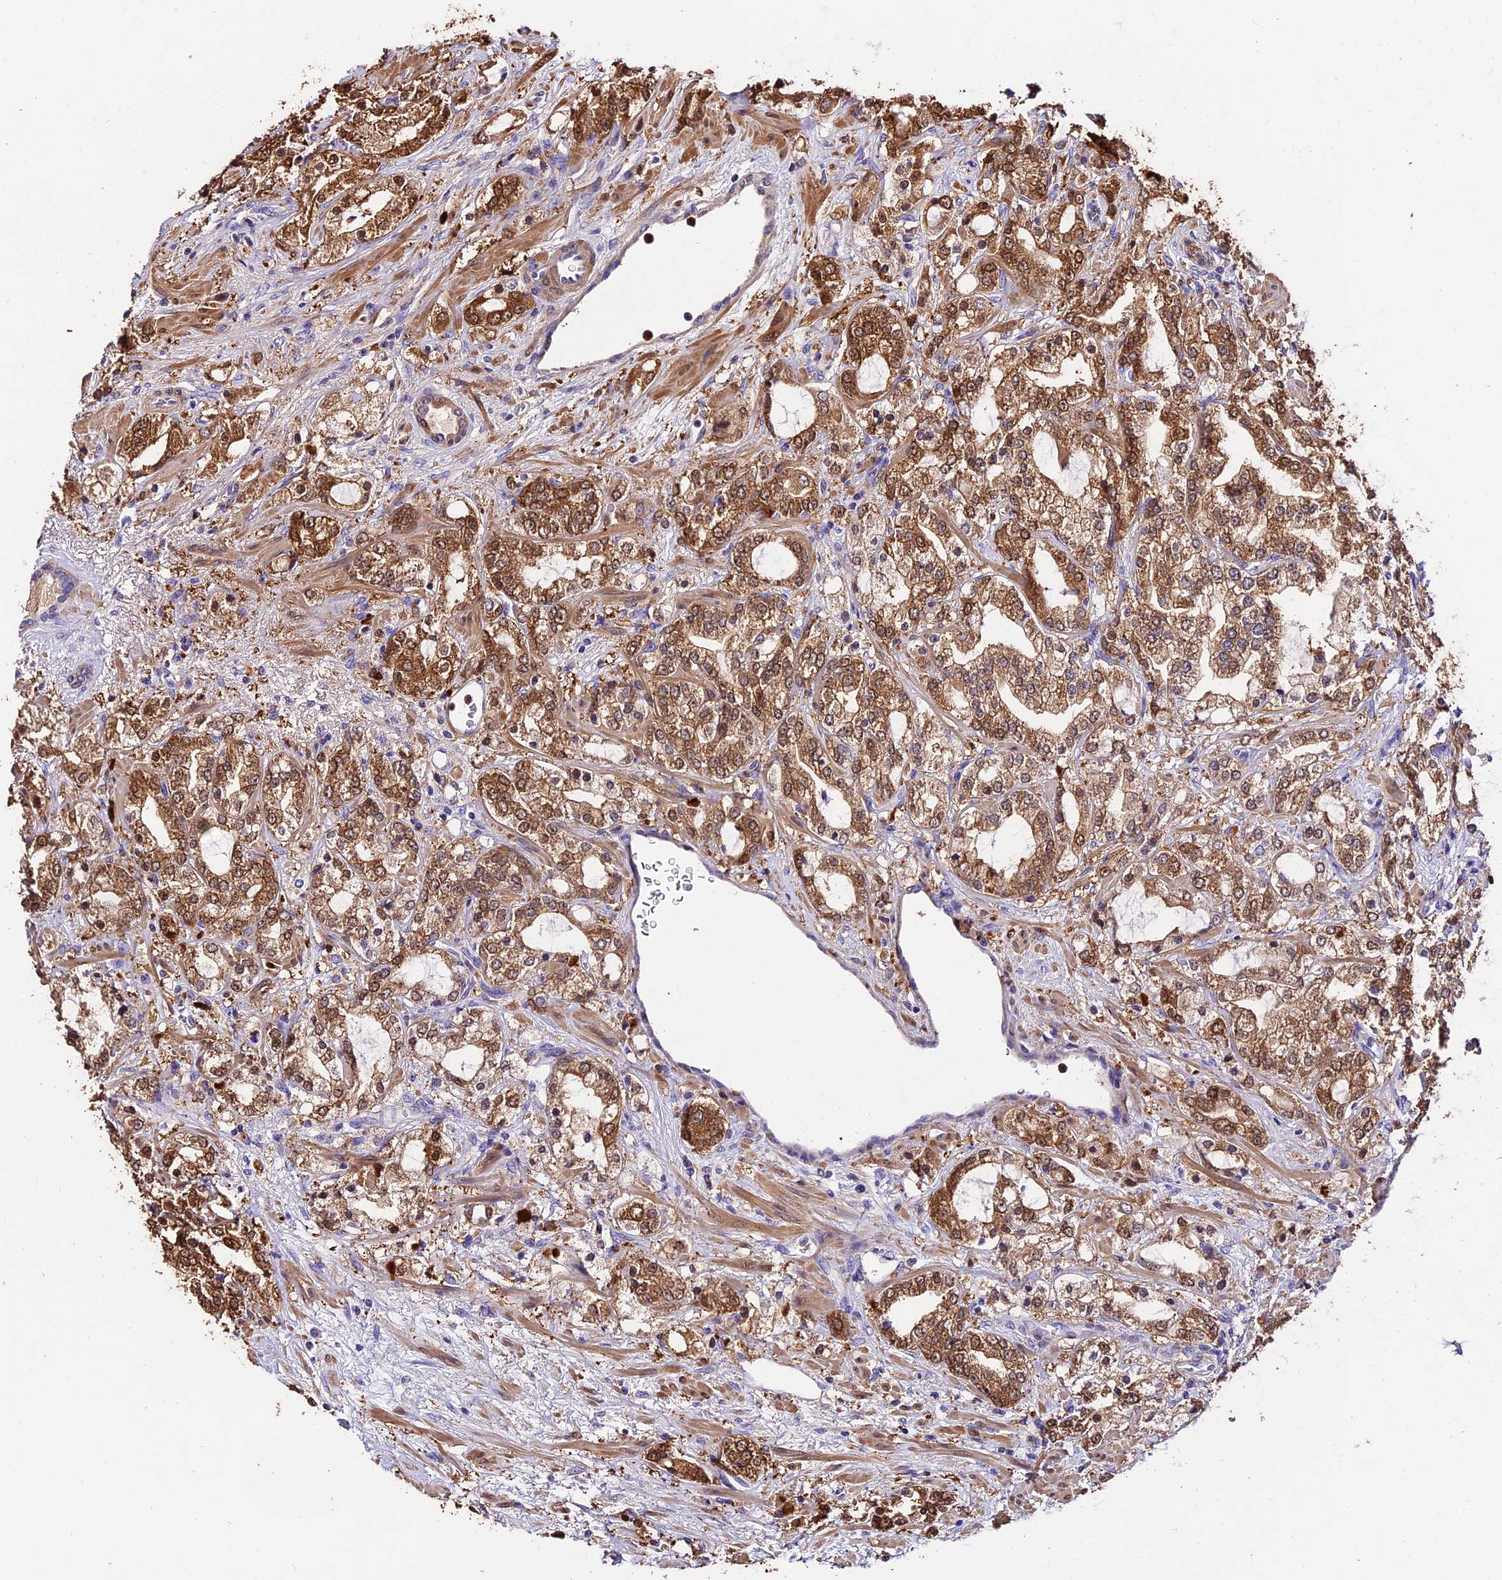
{"staining": {"intensity": "strong", "quantity": ">75%", "location": "cytoplasmic/membranous,nuclear"}, "tissue": "prostate cancer", "cell_type": "Tumor cells", "image_type": "cancer", "snomed": [{"axis": "morphology", "description": "Adenocarcinoma, High grade"}, {"axis": "topography", "description": "Prostate"}], "caption": "Prostate cancer stained with a protein marker exhibits strong staining in tumor cells.", "gene": "MAP3K7CL", "patient": {"sex": "male", "age": 64}}